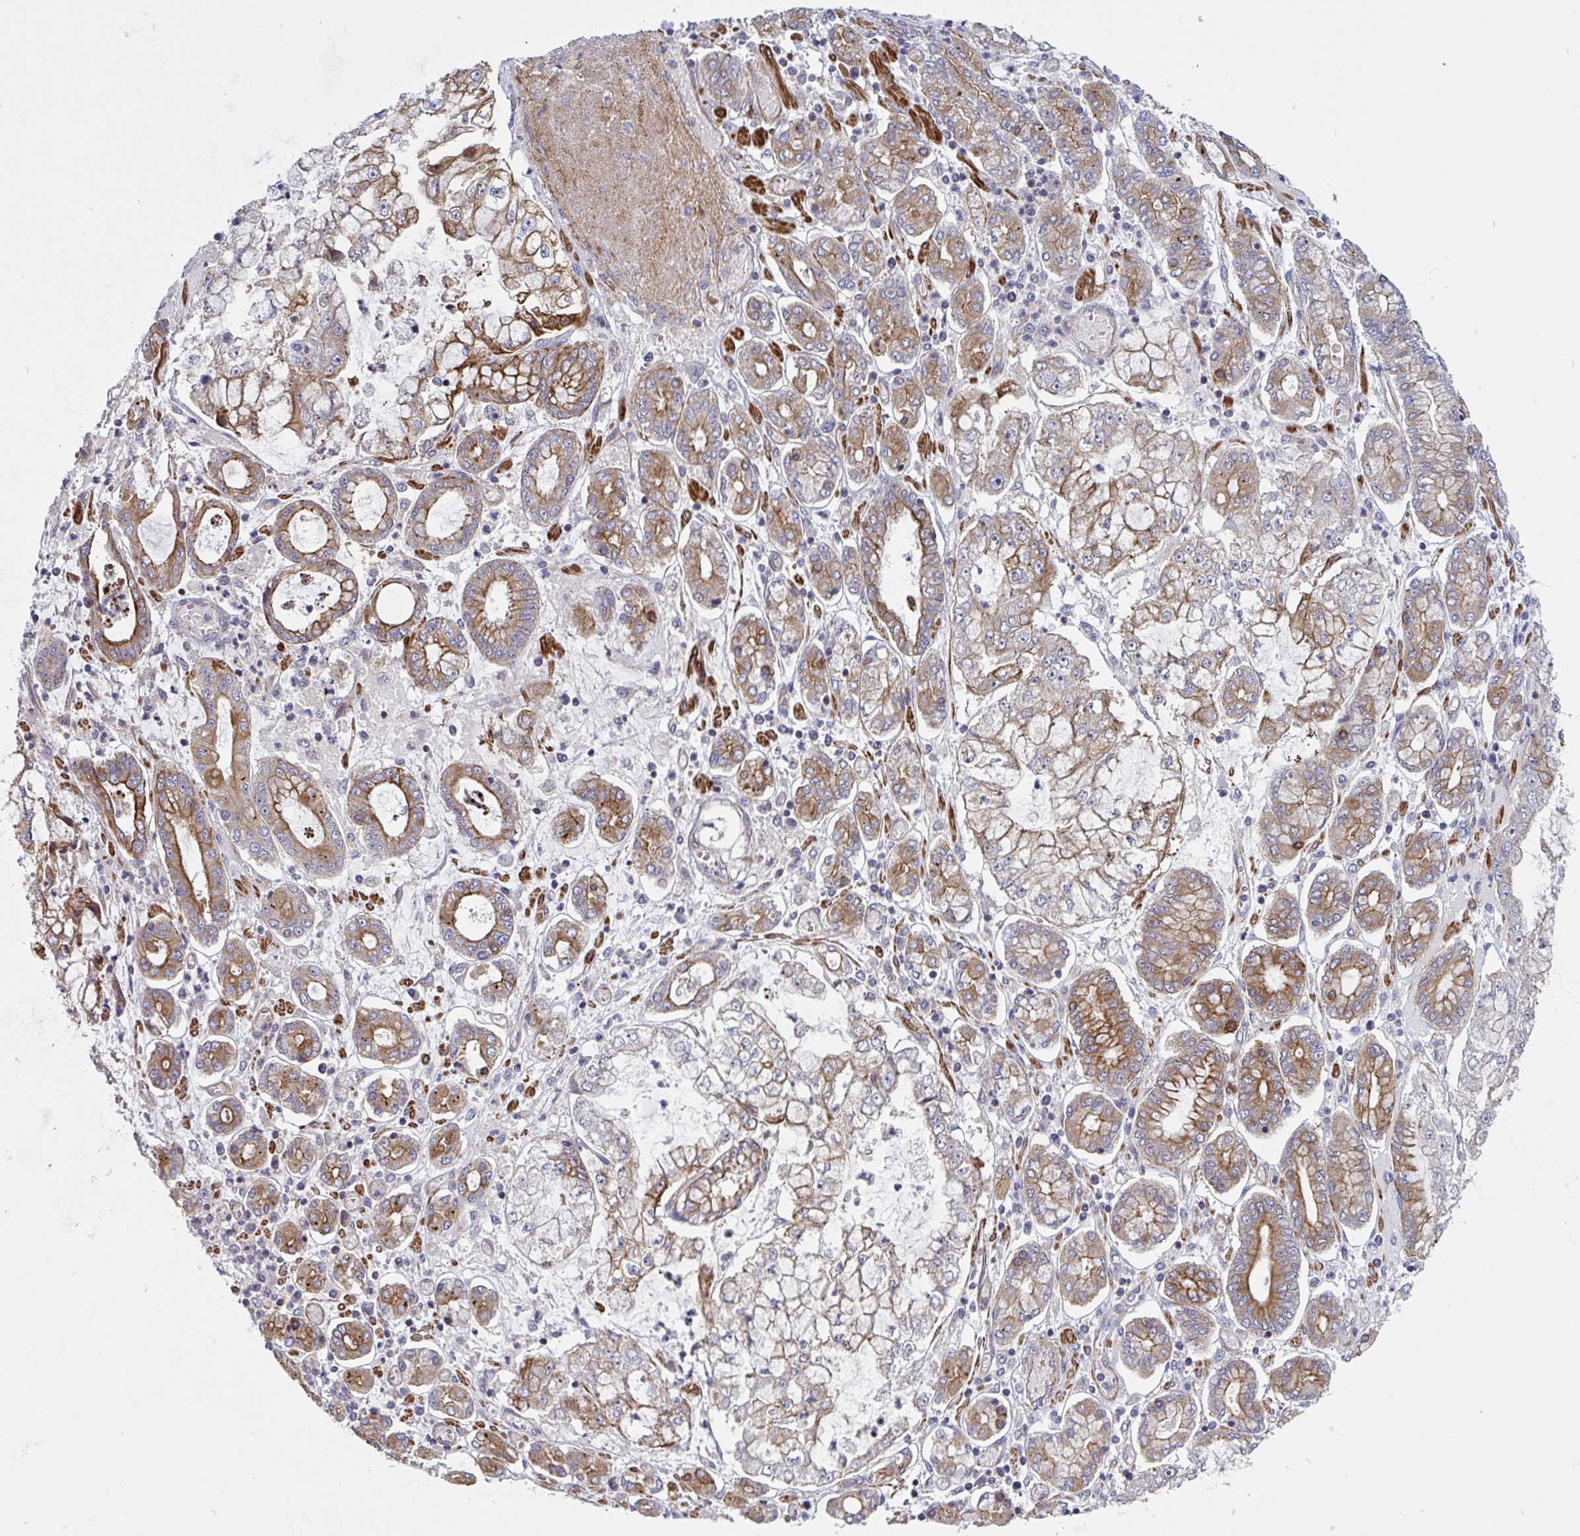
{"staining": {"intensity": "moderate", "quantity": "25%-75%", "location": "cytoplasmic/membranous"}, "tissue": "stomach cancer", "cell_type": "Tumor cells", "image_type": "cancer", "snomed": [{"axis": "morphology", "description": "Adenocarcinoma, NOS"}, {"axis": "topography", "description": "Stomach"}], "caption": "The image exhibits a brown stain indicating the presence of a protein in the cytoplasmic/membranous of tumor cells in stomach cancer. (DAB = brown stain, brightfield microscopy at high magnification).", "gene": "TANK", "patient": {"sex": "male", "age": 76}}